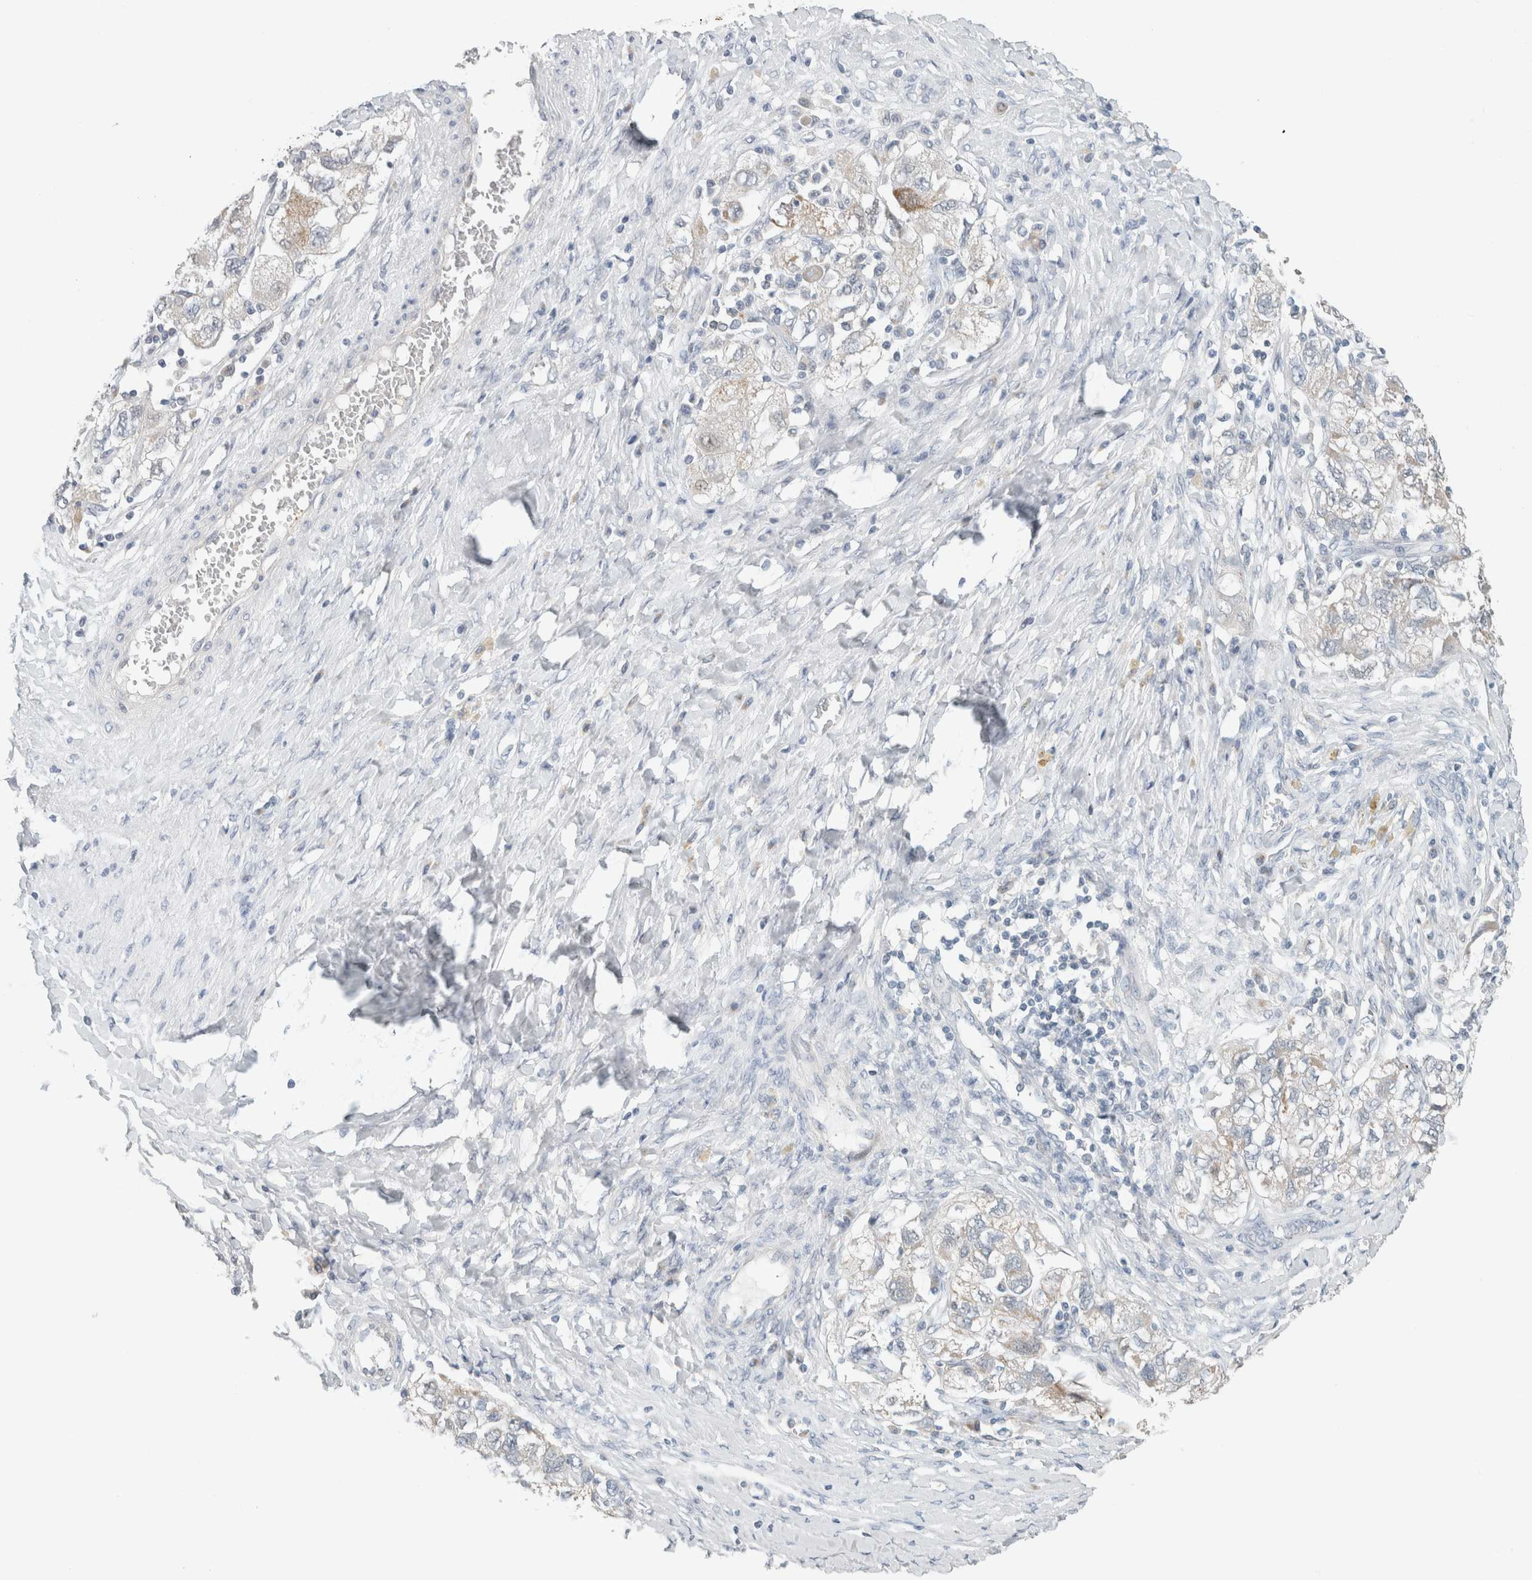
{"staining": {"intensity": "weak", "quantity": "<25%", "location": "cytoplasmic/membranous"}, "tissue": "ovarian cancer", "cell_type": "Tumor cells", "image_type": "cancer", "snomed": [{"axis": "morphology", "description": "Carcinoma, NOS"}, {"axis": "morphology", "description": "Cystadenocarcinoma, serous, NOS"}, {"axis": "topography", "description": "Ovary"}], "caption": "Carcinoma (ovarian) stained for a protein using immunohistochemistry demonstrates no expression tumor cells.", "gene": "CRAT", "patient": {"sex": "female", "age": 69}}